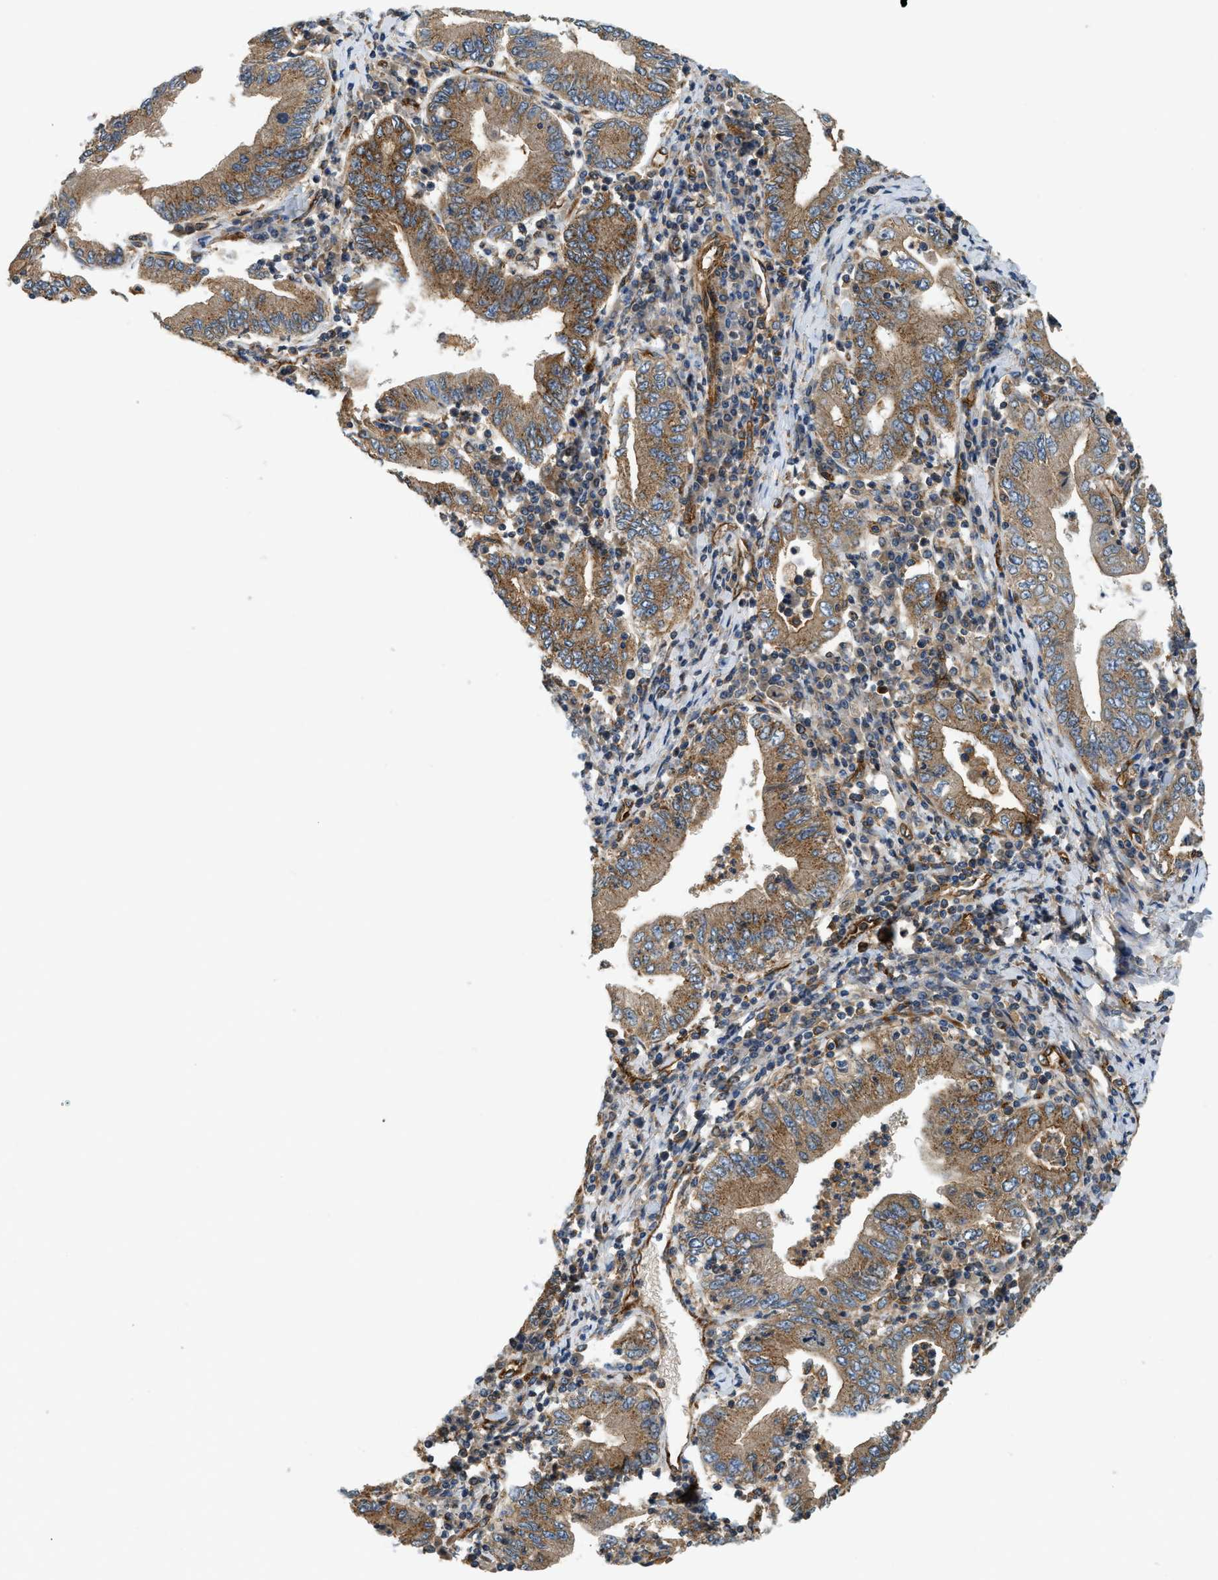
{"staining": {"intensity": "moderate", "quantity": ">75%", "location": "cytoplasmic/membranous"}, "tissue": "stomach cancer", "cell_type": "Tumor cells", "image_type": "cancer", "snomed": [{"axis": "morphology", "description": "Normal tissue, NOS"}, {"axis": "morphology", "description": "Adenocarcinoma, NOS"}, {"axis": "topography", "description": "Esophagus"}, {"axis": "topography", "description": "Stomach, upper"}, {"axis": "topography", "description": "Peripheral nerve tissue"}], "caption": "Tumor cells show medium levels of moderate cytoplasmic/membranous expression in about >75% of cells in adenocarcinoma (stomach).", "gene": "HIP1", "patient": {"sex": "male", "age": 62}}